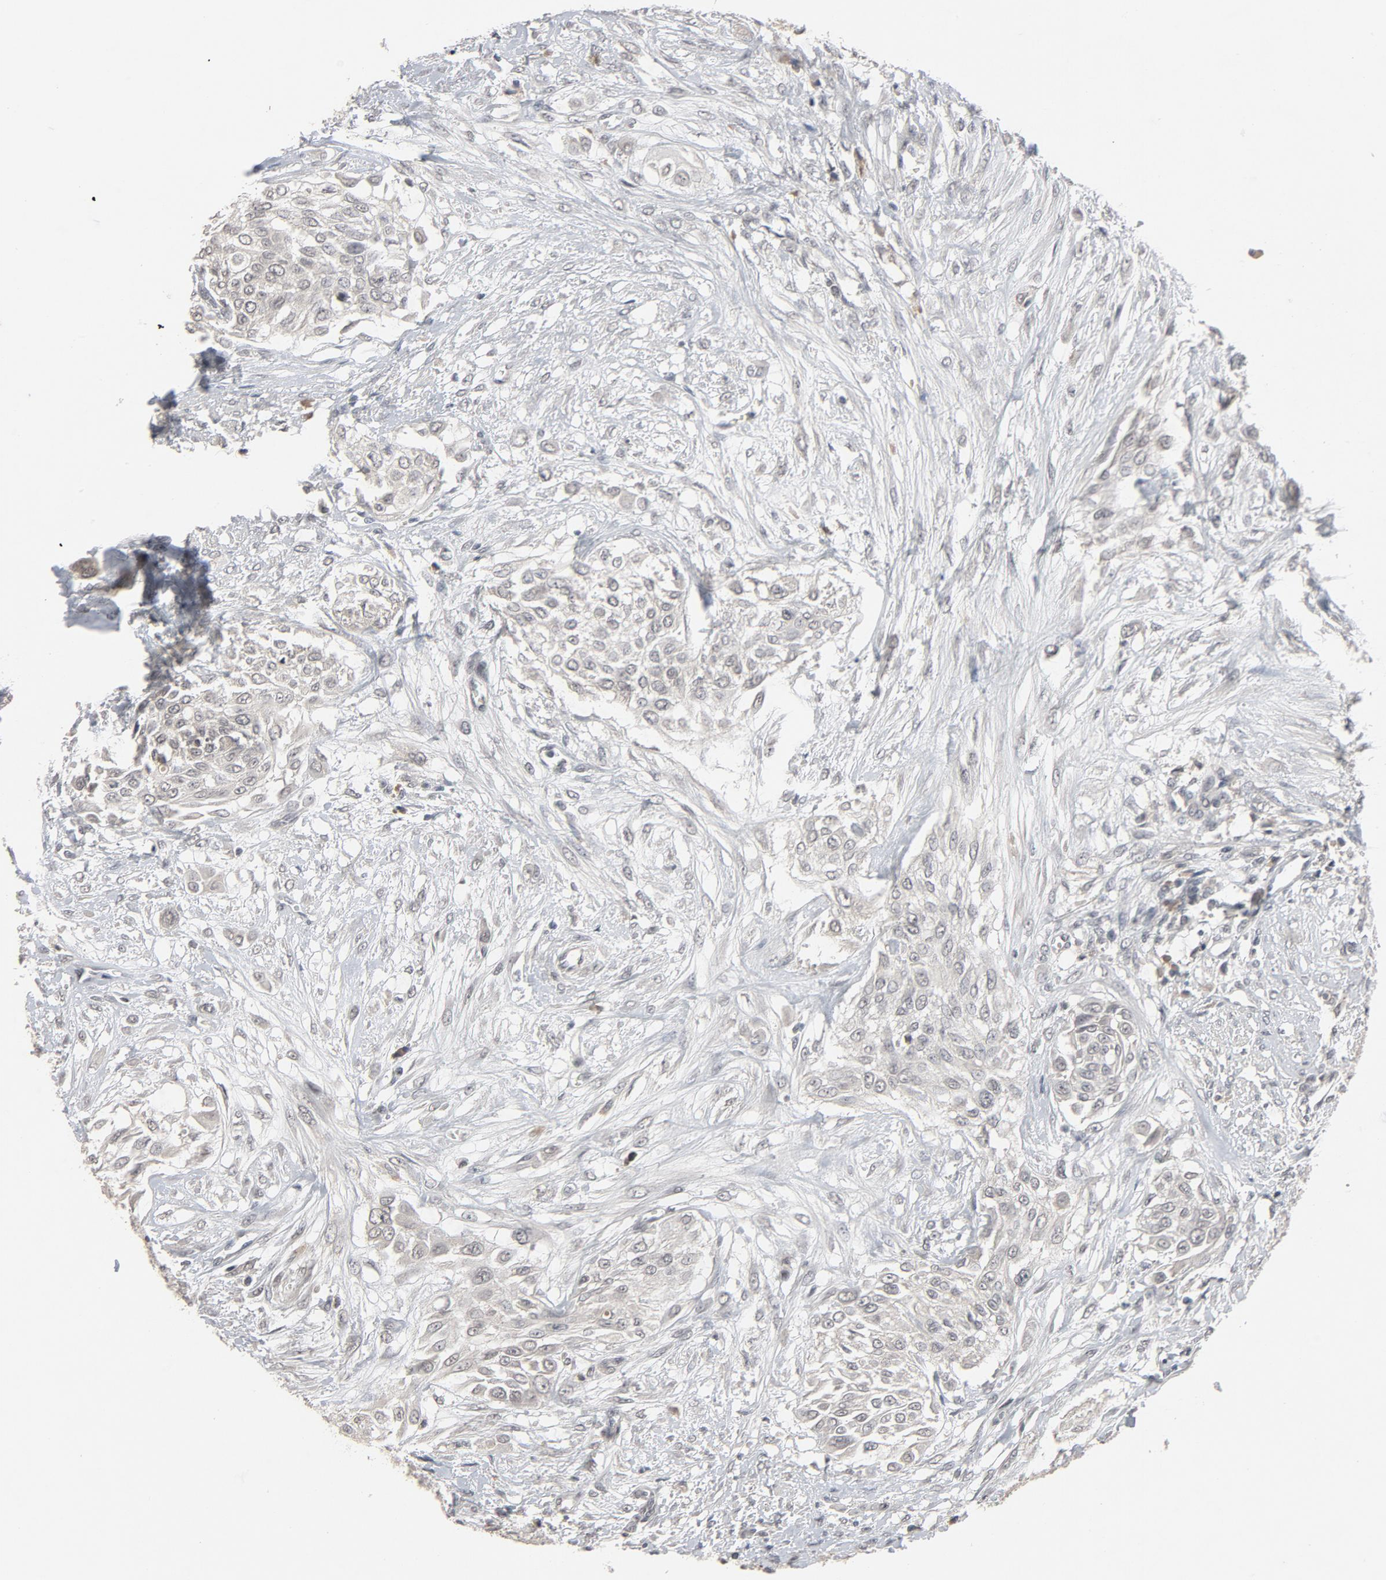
{"staining": {"intensity": "negative", "quantity": "none", "location": "none"}, "tissue": "urothelial cancer", "cell_type": "Tumor cells", "image_type": "cancer", "snomed": [{"axis": "morphology", "description": "Urothelial carcinoma, High grade"}, {"axis": "topography", "description": "Urinary bladder"}], "caption": "A histopathology image of human high-grade urothelial carcinoma is negative for staining in tumor cells.", "gene": "MT3", "patient": {"sex": "male", "age": 57}}